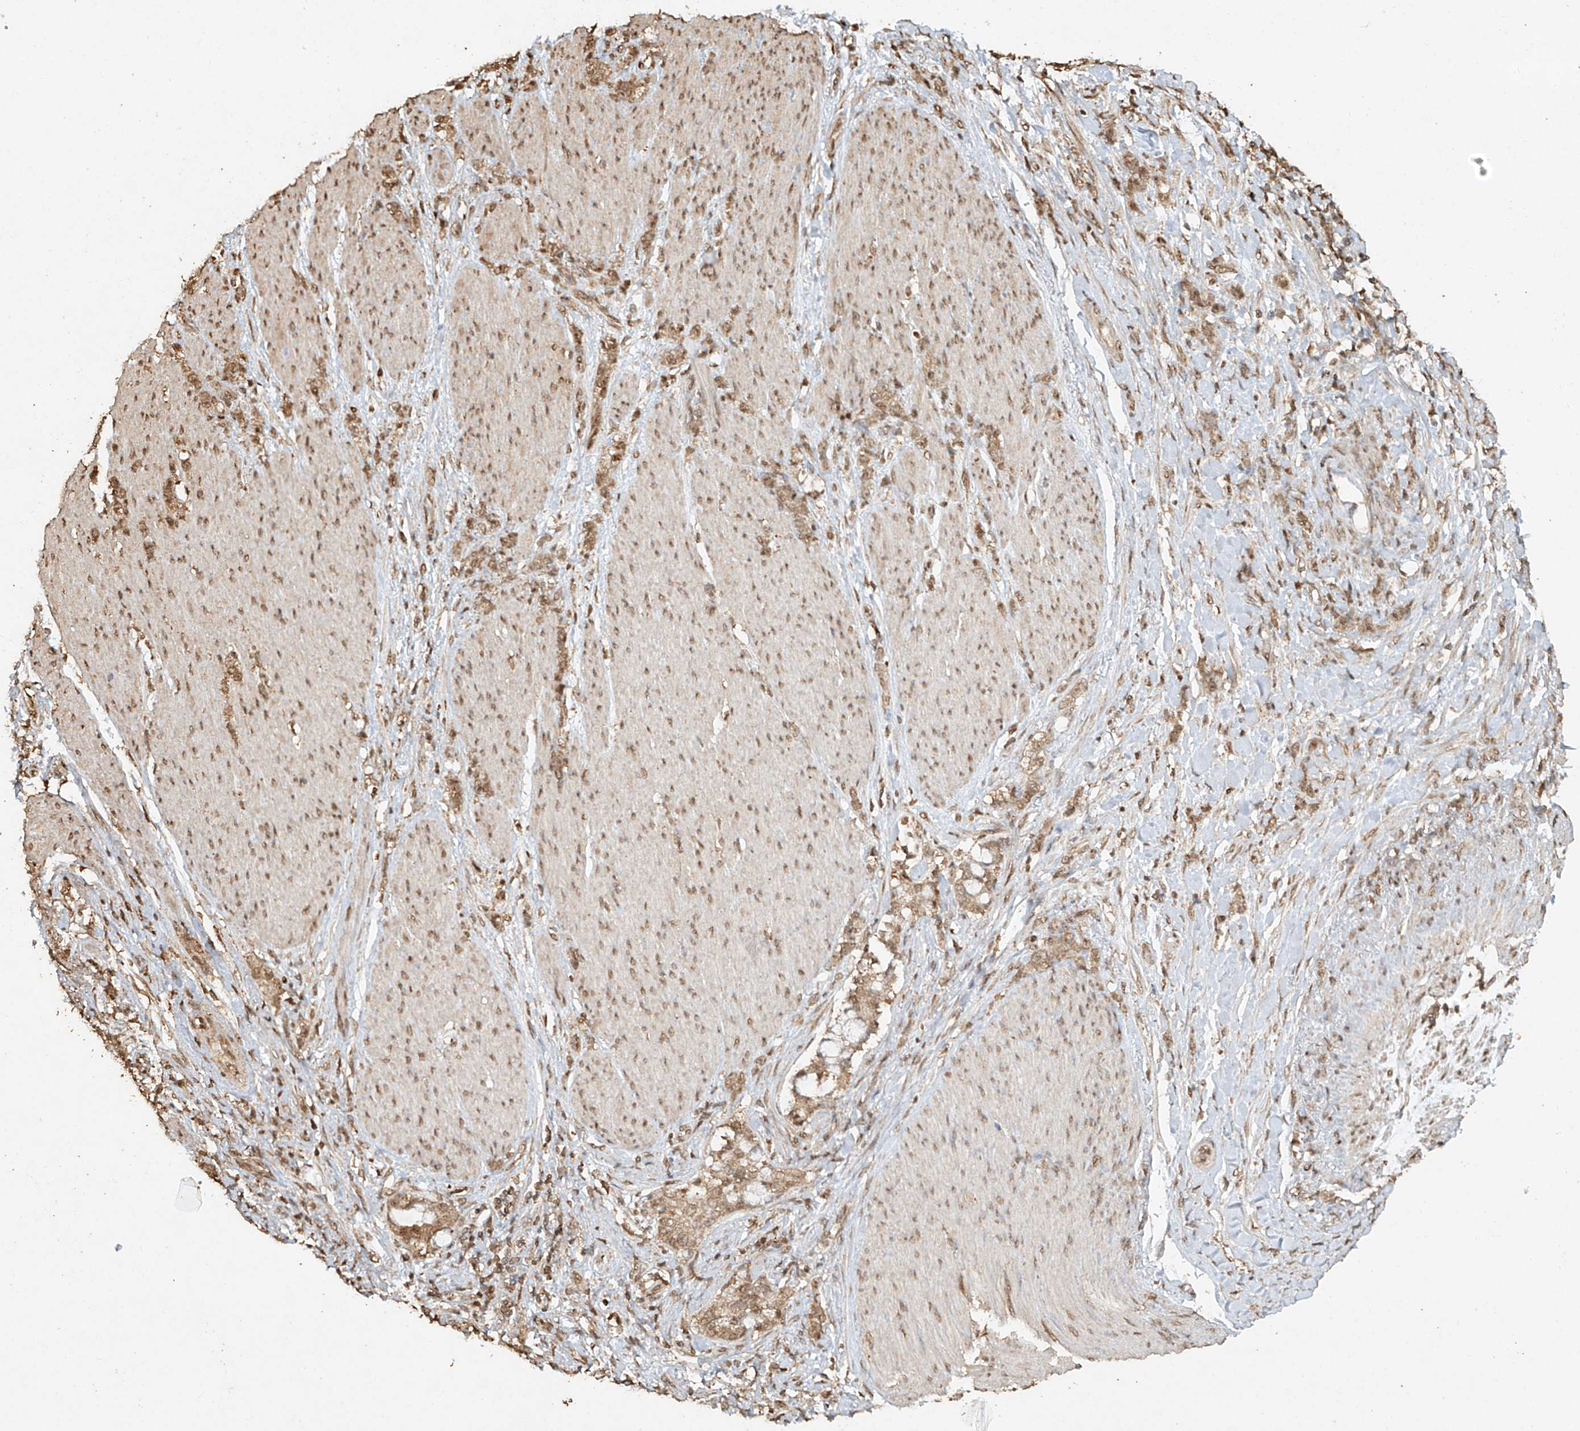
{"staining": {"intensity": "moderate", "quantity": ">75%", "location": "cytoplasmic/membranous,nuclear"}, "tissue": "stomach cancer", "cell_type": "Tumor cells", "image_type": "cancer", "snomed": [{"axis": "morphology", "description": "Adenocarcinoma, NOS"}, {"axis": "topography", "description": "Stomach, lower"}], "caption": "Approximately >75% of tumor cells in adenocarcinoma (stomach) show moderate cytoplasmic/membranous and nuclear protein positivity as visualized by brown immunohistochemical staining.", "gene": "TIGAR", "patient": {"sex": "male", "age": 88}}